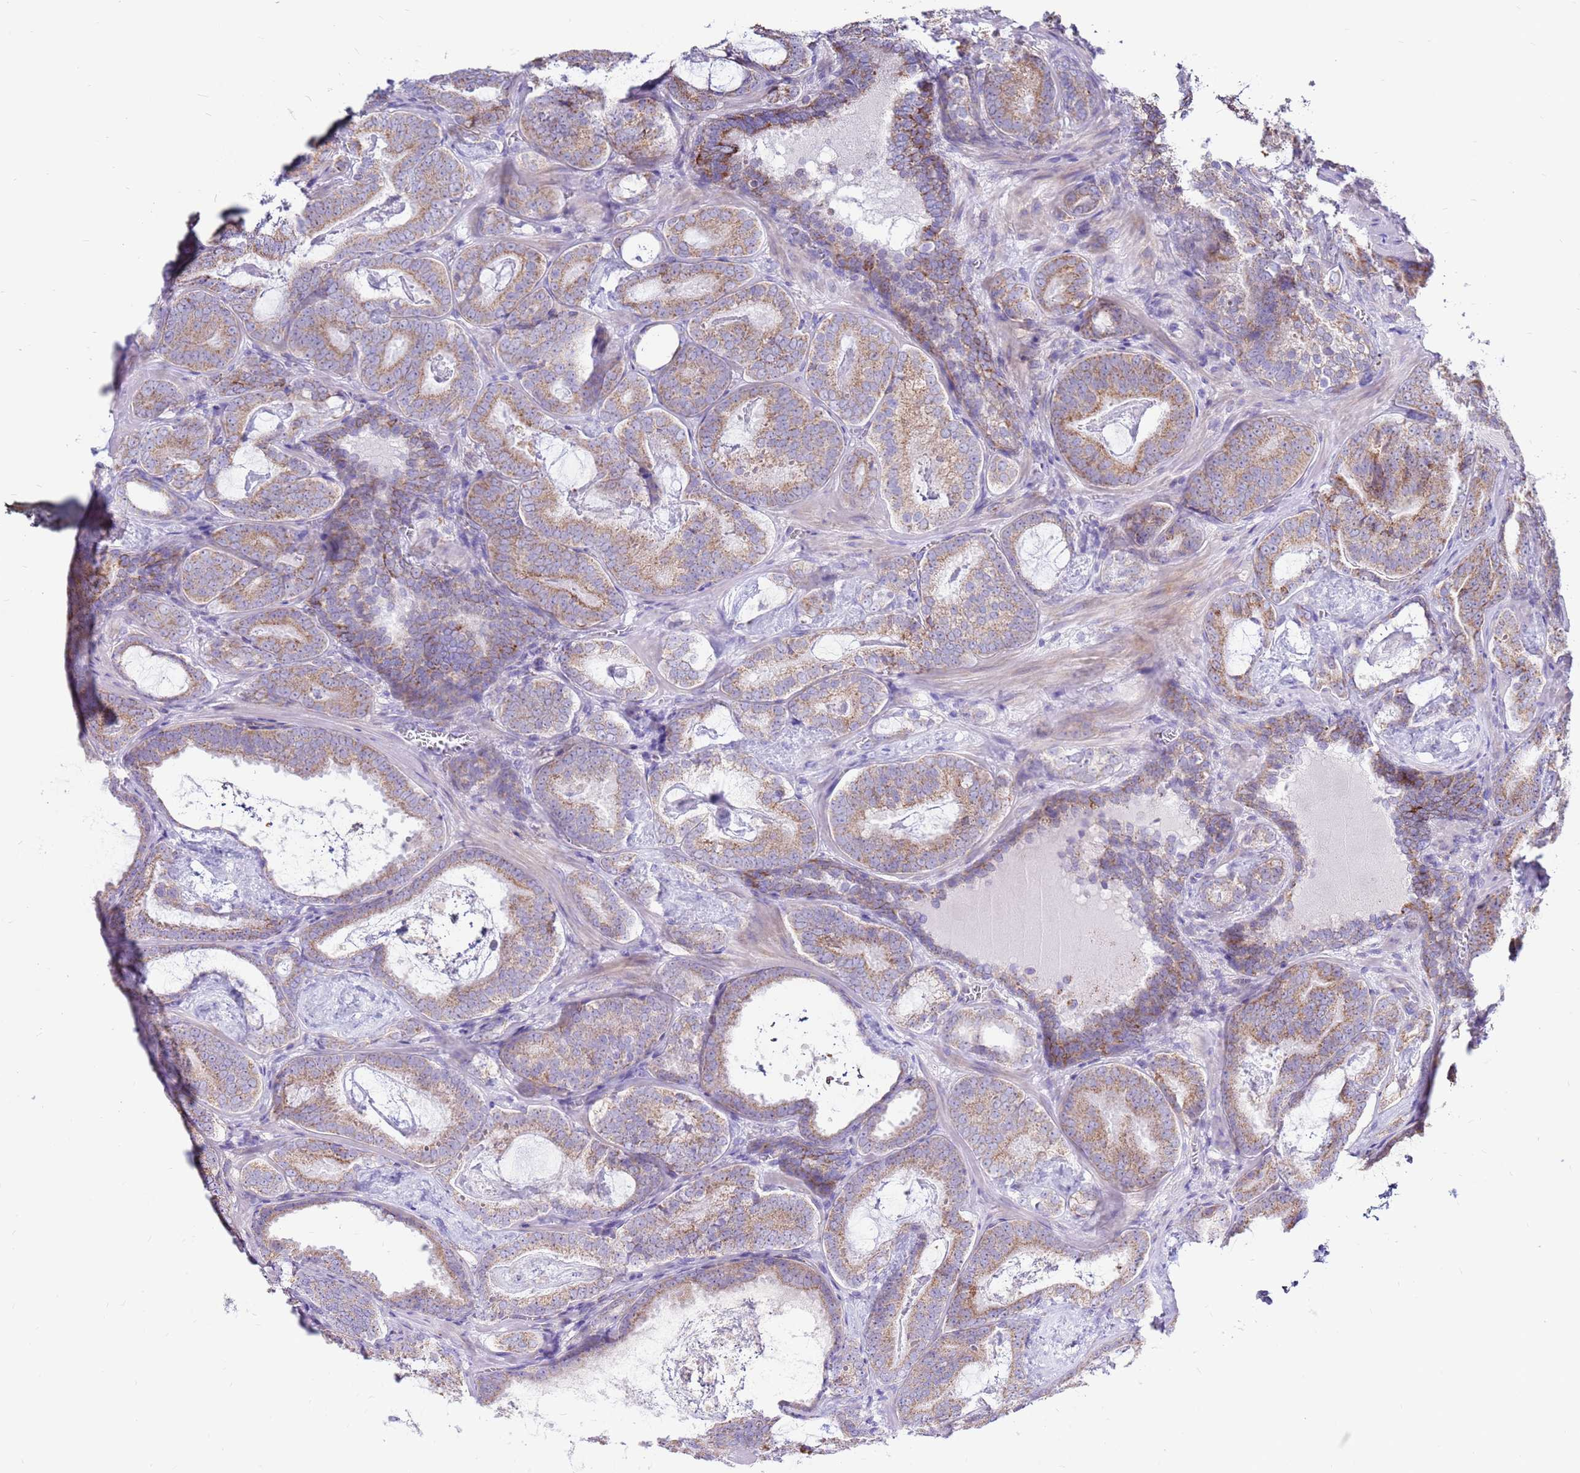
{"staining": {"intensity": "moderate", "quantity": ">75%", "location": "cytoplasmic/membranous"}, "tissue": "prostate cancer", "cell_type": "Tumor cells", "image_type": "cancer", "snomed": [{"axis": "morphology", "description": "Adenocarcinoma, Low grade"}, {"axis": "topography", "description": "Prostate"}], "caption": "DAB (3,3'-diaminobenzidine) immunohistochemical staining of adenocarcinoma (low-grade) (prostate) shows moderate cytoplasmic/membranous protein expression in approximately >75% of tumor cells.", "gene": "IGF1R", "patient": {"sex": "male", "age": 60}}